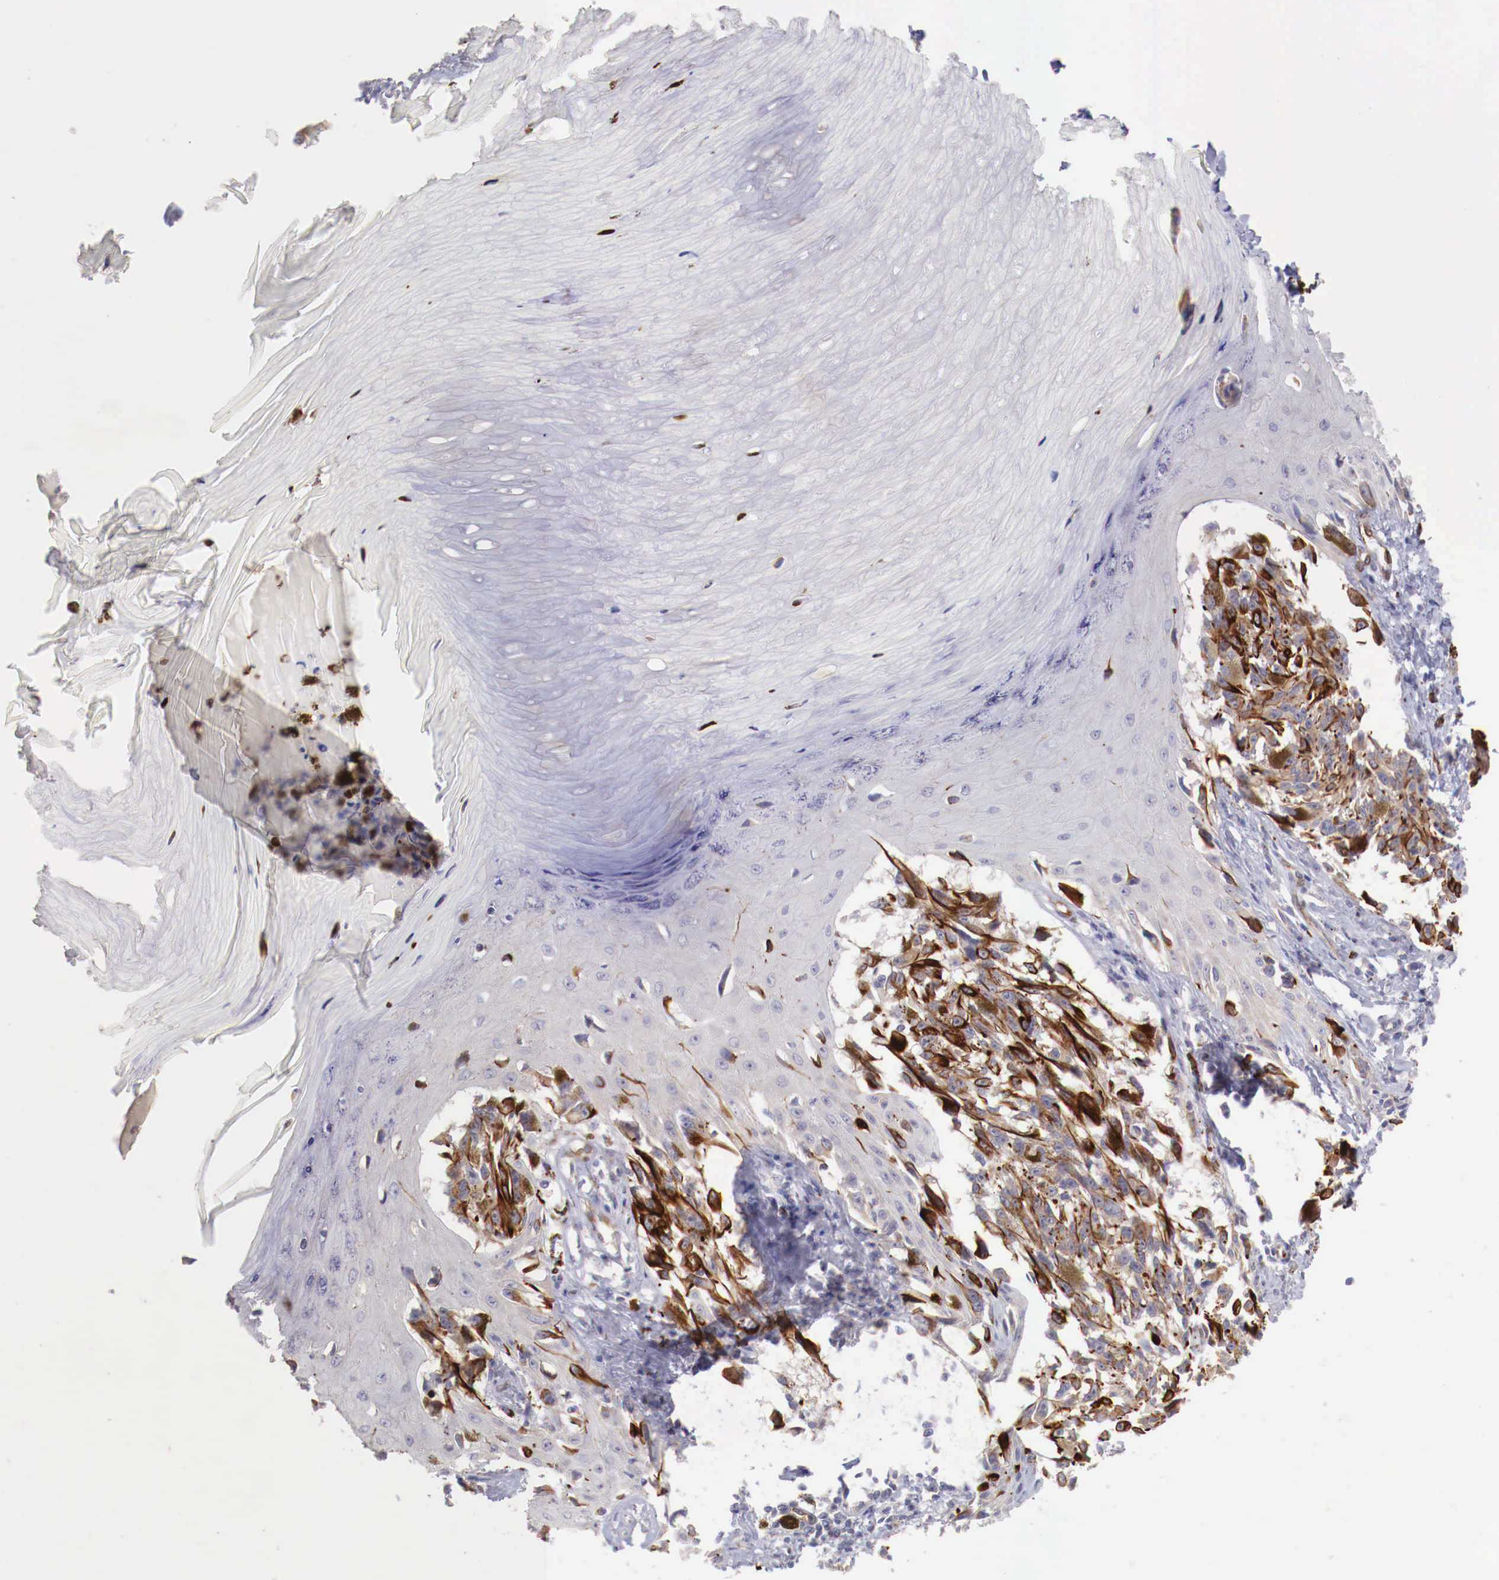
{"staining": {"intensity": "moderate", "quantity": "25%-75%", "location": "cytoplasmic/membranous"}, "tissue": "melanoma", "cell_type": "Tumor cells", "image_type": "cancer", "snomed": [{"axis": "morphology", "description": "Malignant melanoma, NOS"}, {"axis": "topography", "description": "Skin"}], "caption": "A high-resolution photomicrograph shows immunohistochemistry (IHC) staining of melanoma, which shows moderate cytoplasmic/membranous positivity in approximately 25%-75% of tumor cells. (DAB (3,3'-diaminobenzidine) IHC with brightfield microscopy, high magnification).", "gene": "WT1", "patient": {"sex": "female", "age": 82}}